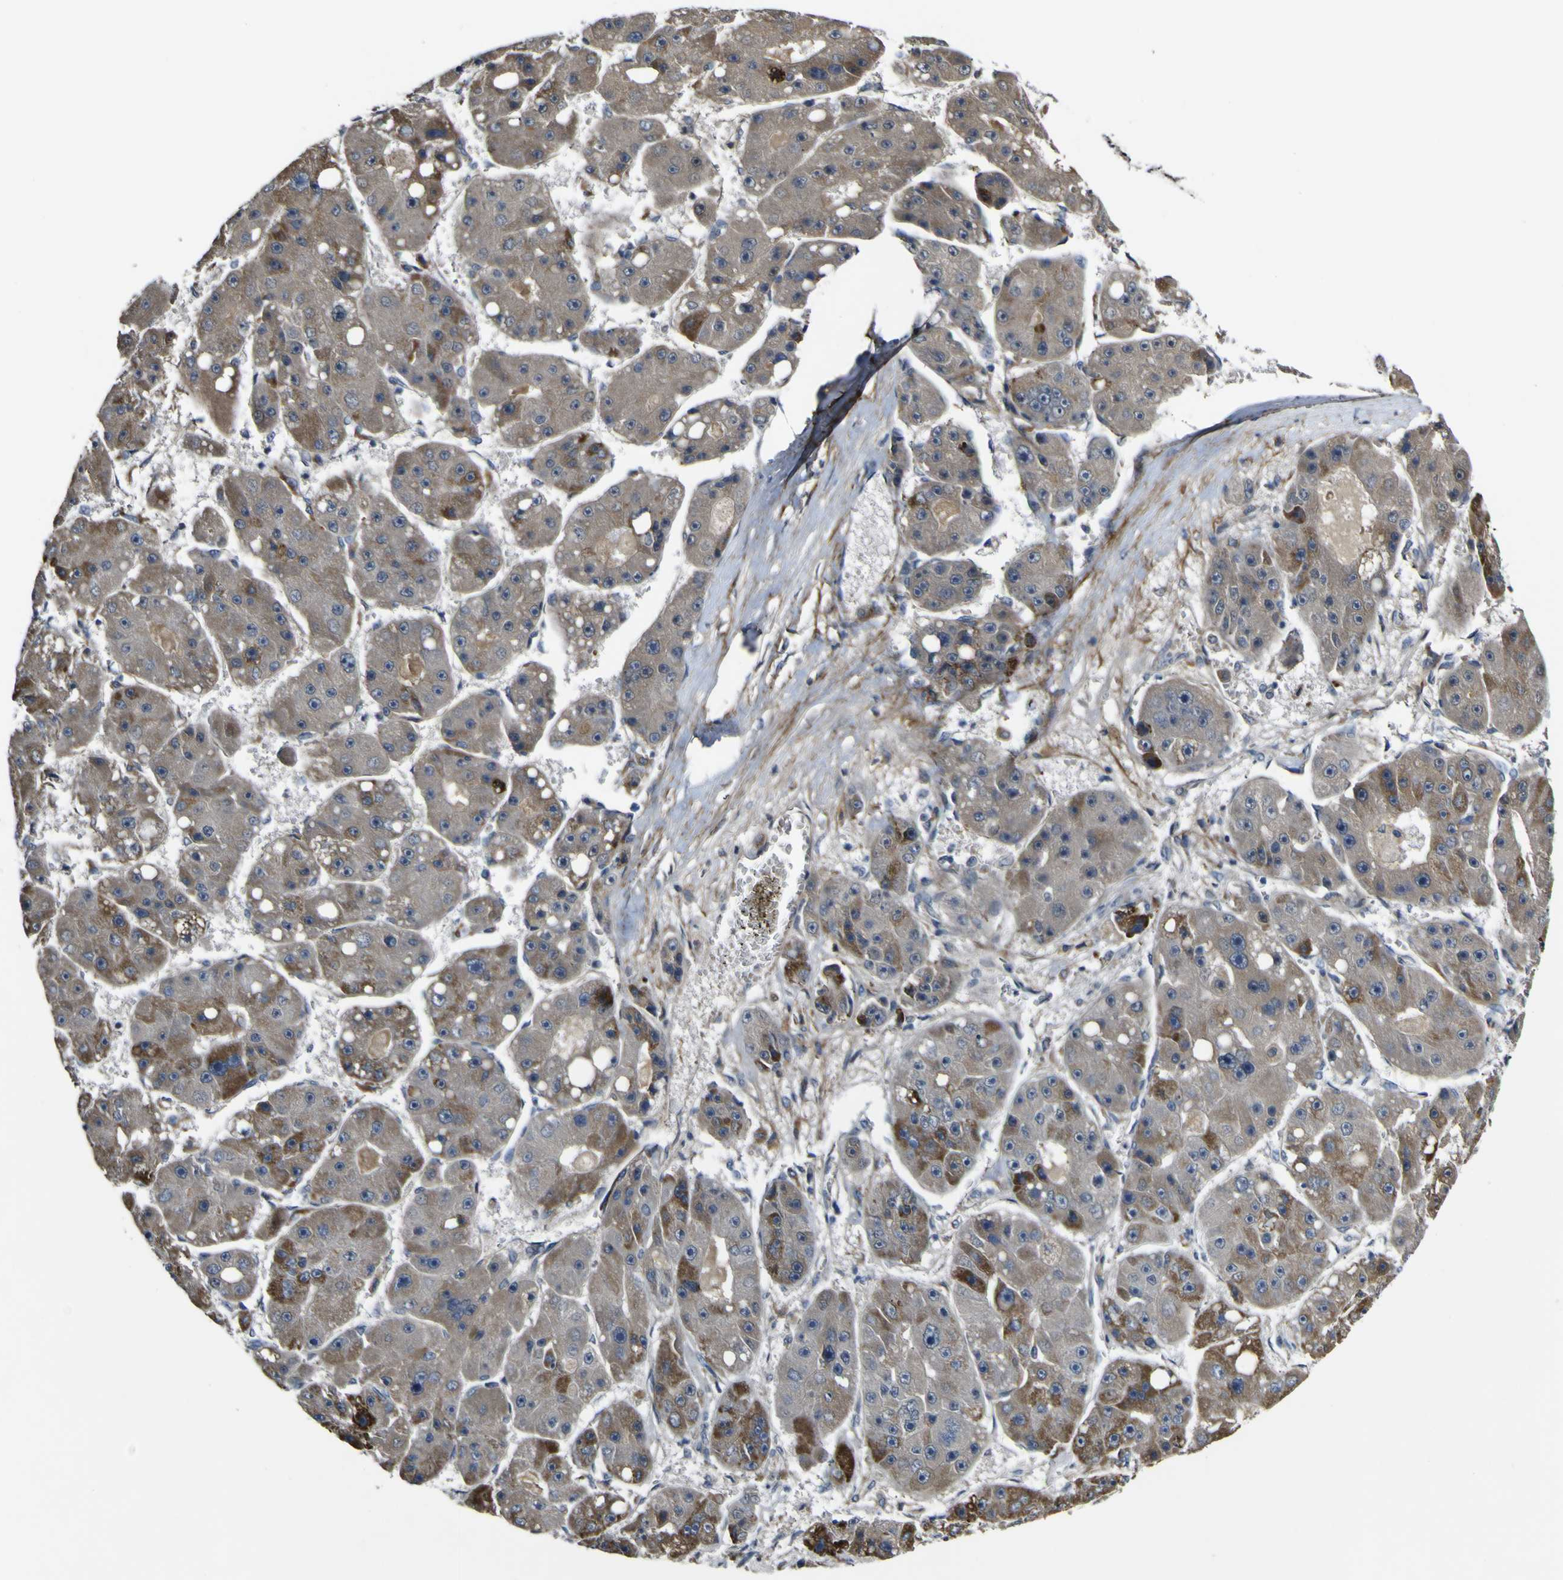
{"staining": {"intensity": "weak", "quantity": ">75%", "location": "cytoplasmic/membranous"}, "tissue": "liver cancer", "cell_type": "Tumor cells", "image_type": "cancer", "snomed": [{"axis": "morphology", "description": "Carcinoma, Hepatocellular, NOS"}, {"axis": "topography", "description": "Liver"}], "caption": "Protein staining by immunohistochemistry shows weak cytoplasmic/membranous expression in approximately >75% of tumor cells in hepatocellular carcinoma (liver).", "gene": "GPLD1", "patient": {"sex": "female", "age": 61}}